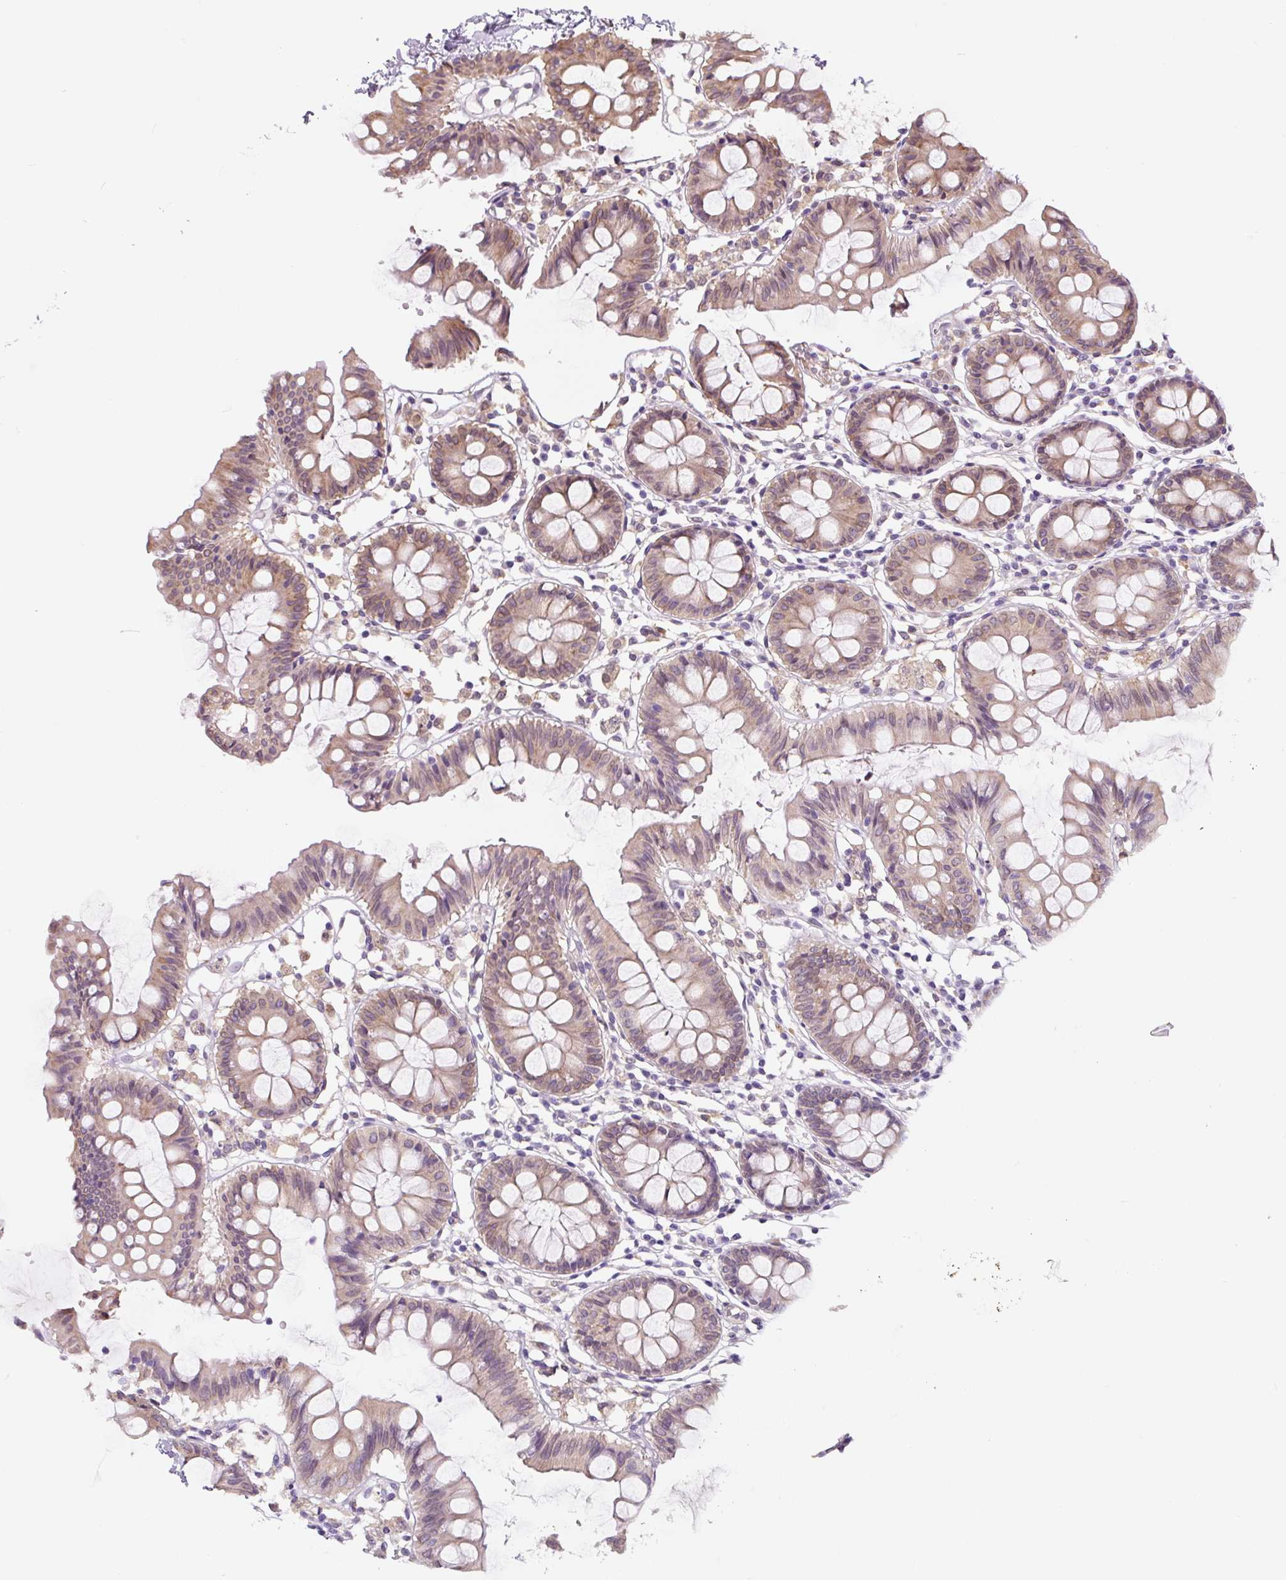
{"staining": {"intensity": "weak", "quantity": "25%-75%", "location": "cytoplasmic/membranous"}, "tissue": "colon", "cell_type": "Glandular cells", "image_type": "normal", "snomed": [{"axis": "morphology", "description": "Normal tissue, NOS"}, {"axis": "topography", "description": "Colon"}], "caption": "IHC micrograph of normal human colon stained for a protein (brown), which shows low levels of weak cytoplasmic/membranous expression in approximately 25%-75% of glandular cells.", "gene": "ASRGL1", "patient": {"sex": "female", "age": 84}}